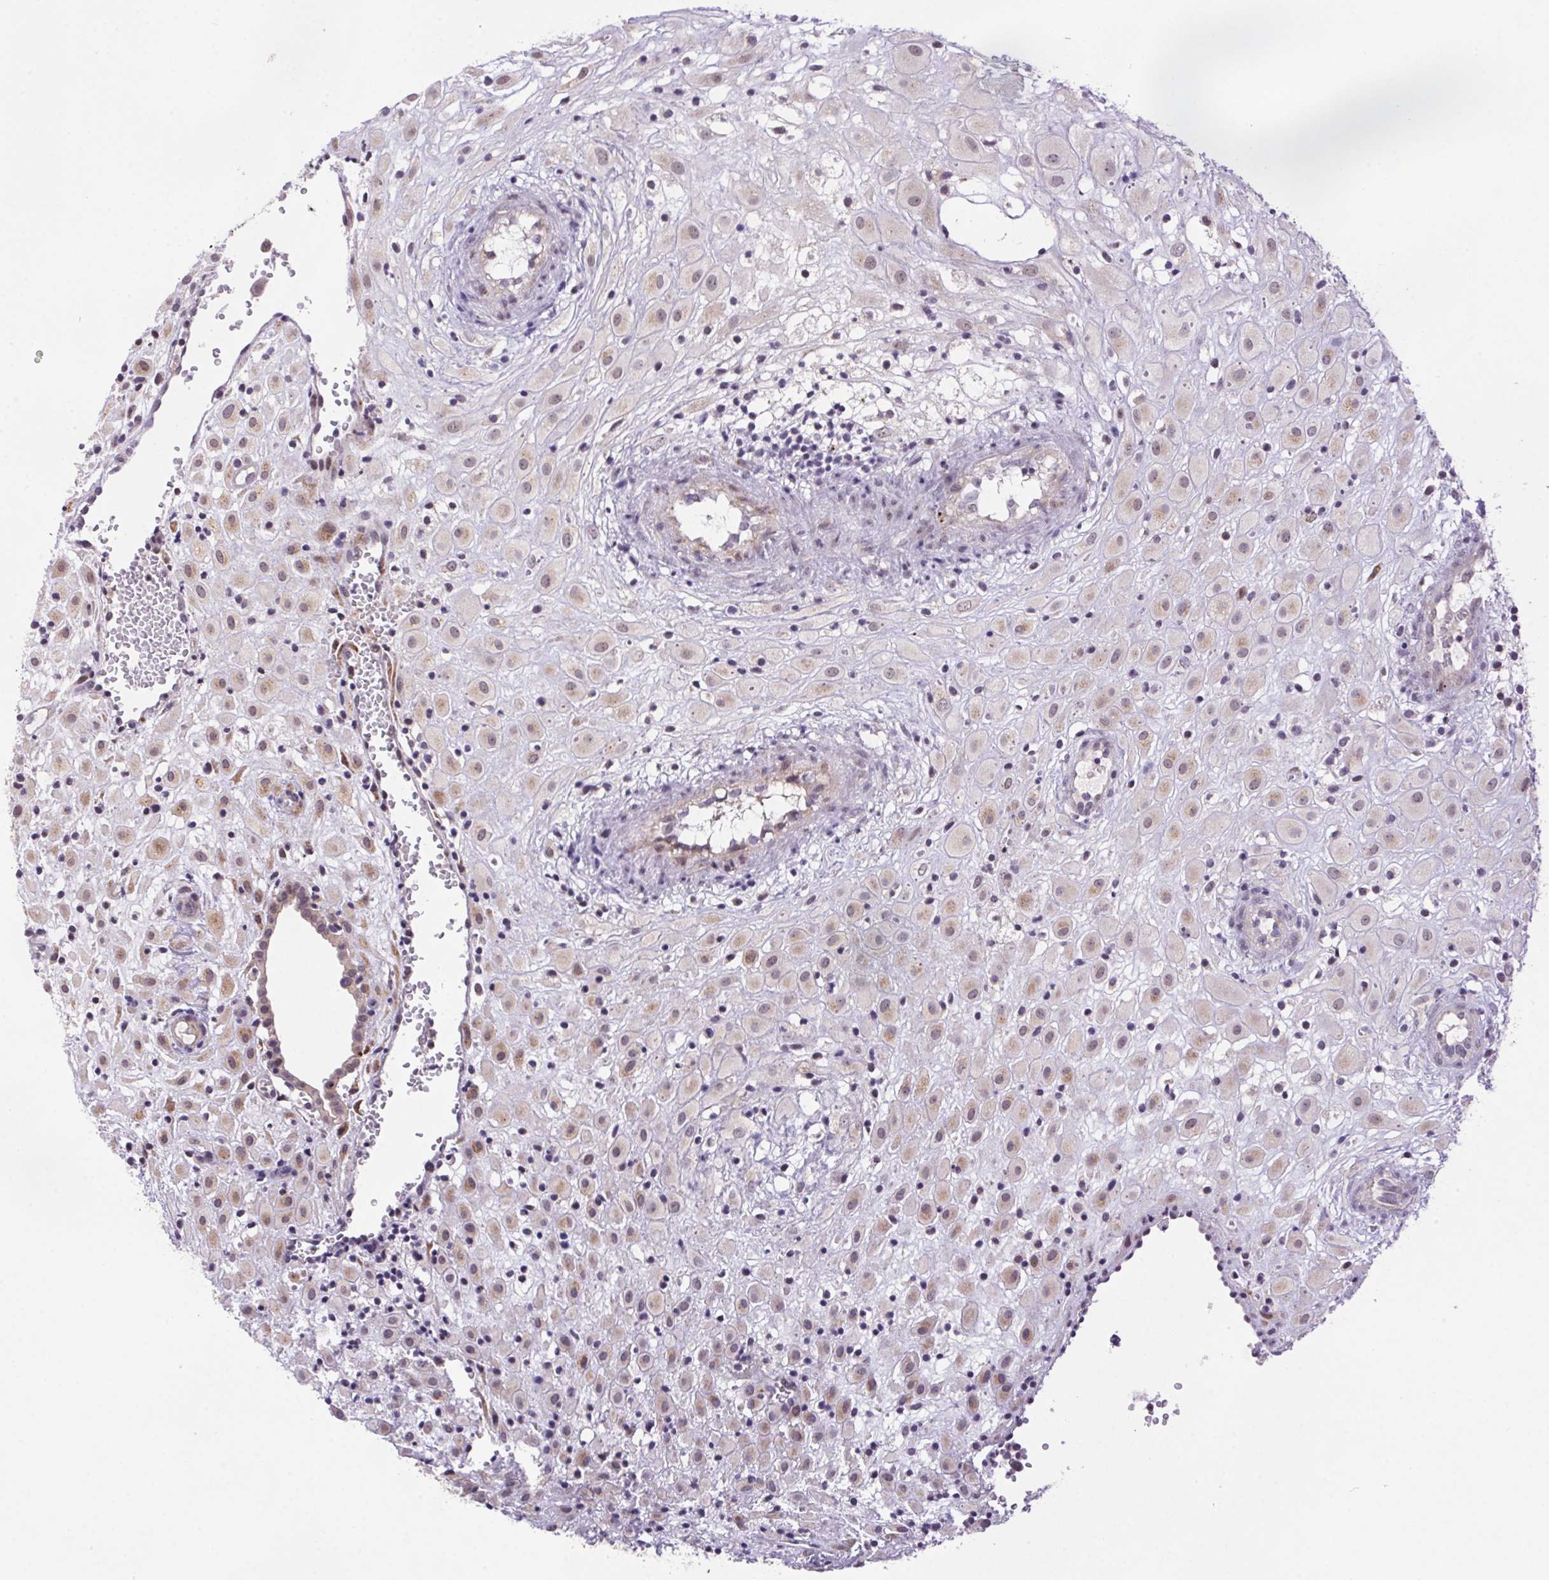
{"staining": {"intensity": "weak", "quantity": ">75%", "location": "cytoplasmic/membranous,nuclear"}, "tissue": "placenta", "cell_type": "Decidual cells", "image_type": "normal", "snomed": [{"axis": "morphology", "description": "Normal tissue, NOS"}, {"axis": "topography", "description": "Placenta"}], "caption": "Normal placenta displays weak cytoplasmic/membranous,nuclear expression in approximately >75% of decidual cells, visualized by immunohistochemistry.", "gene": "LRRTM1", "patient": {"sex": "female", "age": 24}}